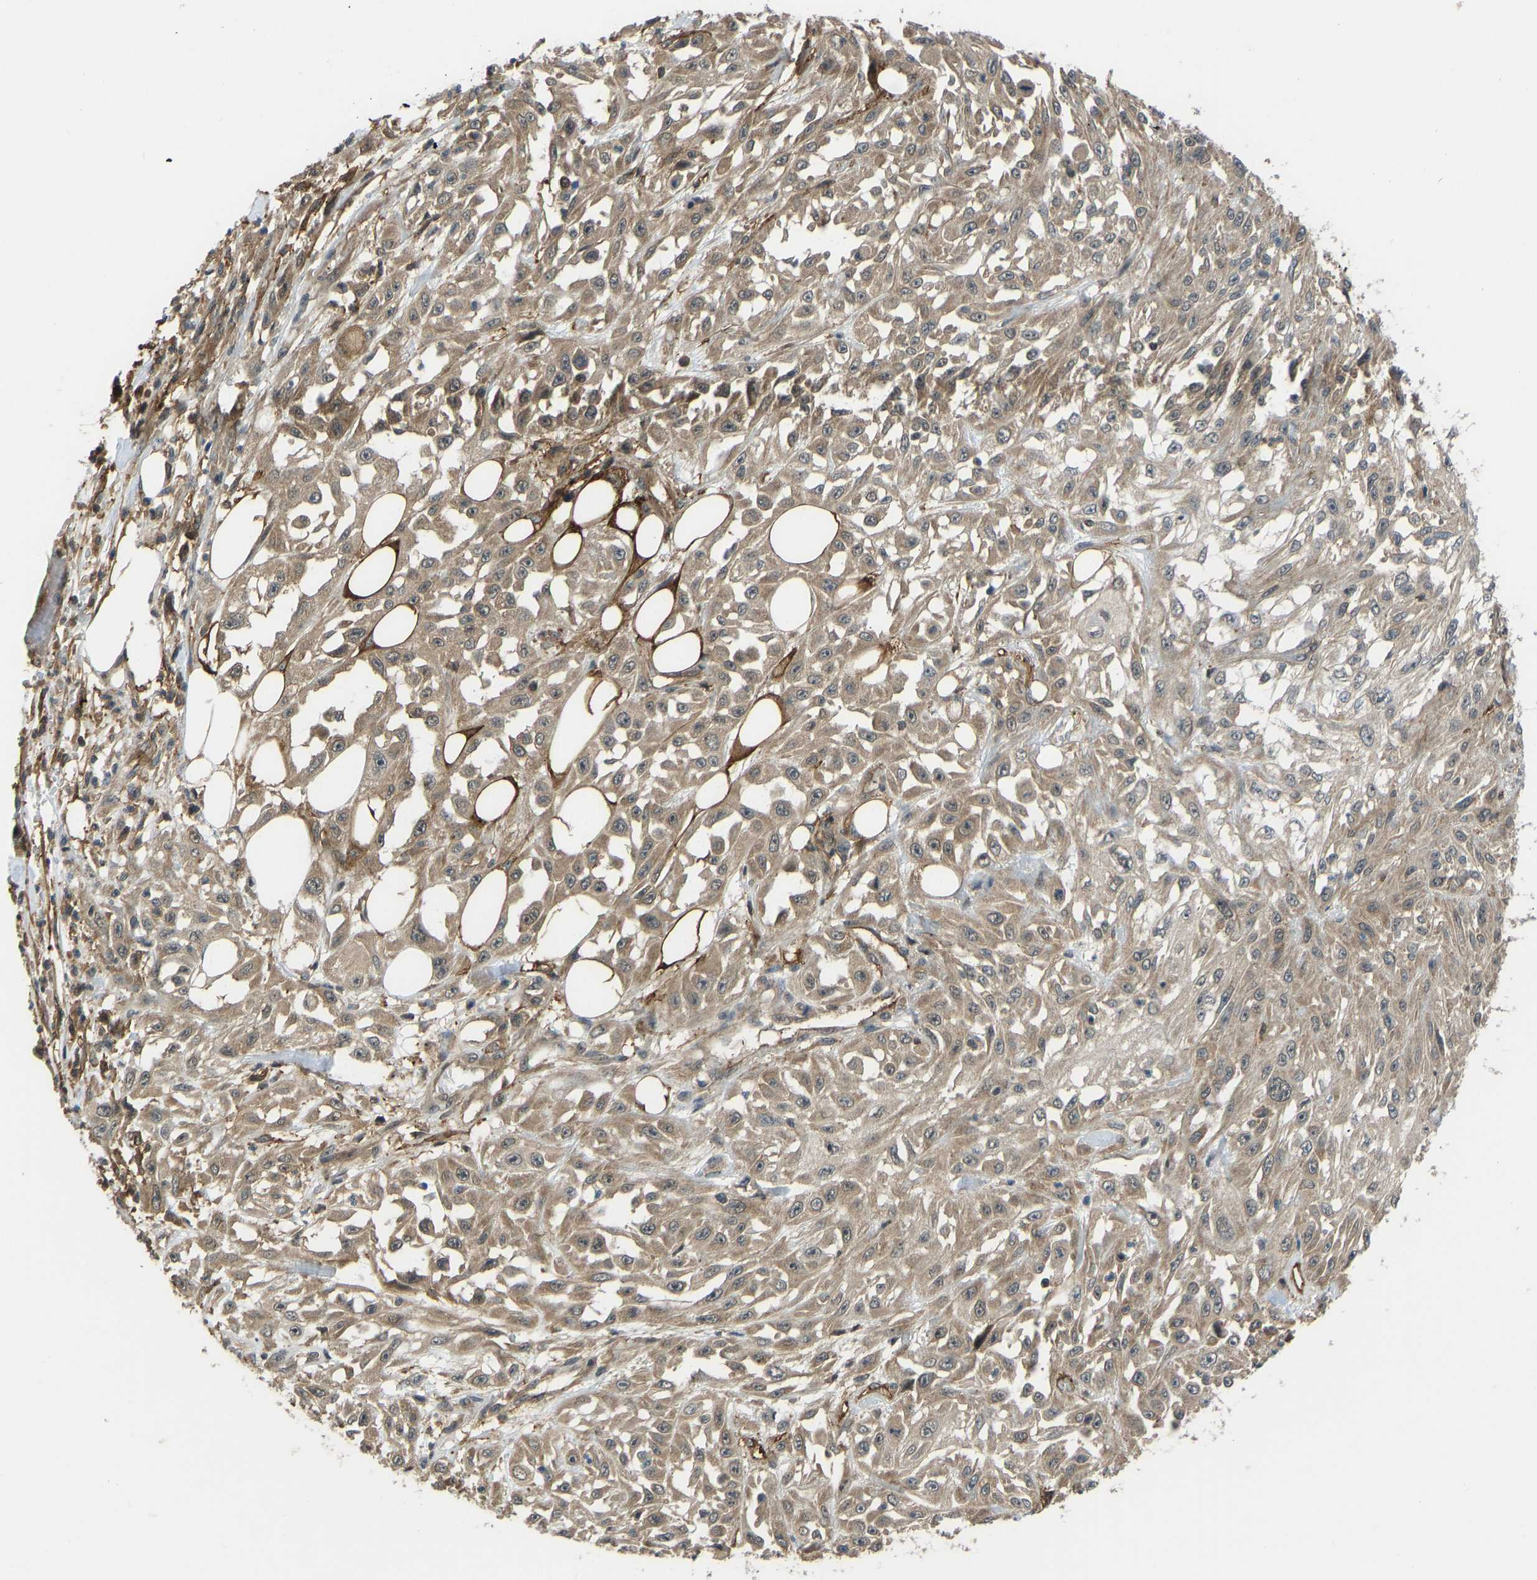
{"staining": {"intensity": "moderate", "quantity": ">75%", "location": "cytoplasmic/membranous"}, "tissue": "skin cancer", "cell_type": "Tumor cells", "image_type": "cancer", "snomed": [{"axis": "morphology", "description": "Squamous cell carcinoma, NOS"}, {"axis": "morphology", "description": "Squamous cell carcinoma, metastatic, NOS"}, {"axis": "topography", "description": "Skin"}, {"axis": "topography", "description": "Lymph node"}], "caption": "Moderate cytoplasmic/membranous expression is appreciated in approximately >75% of tumor cells in skin cancer (metastatic squamous cell carcinoma).", "gene": "CCT8", "patient": {"sex": "male", "age": 75}}